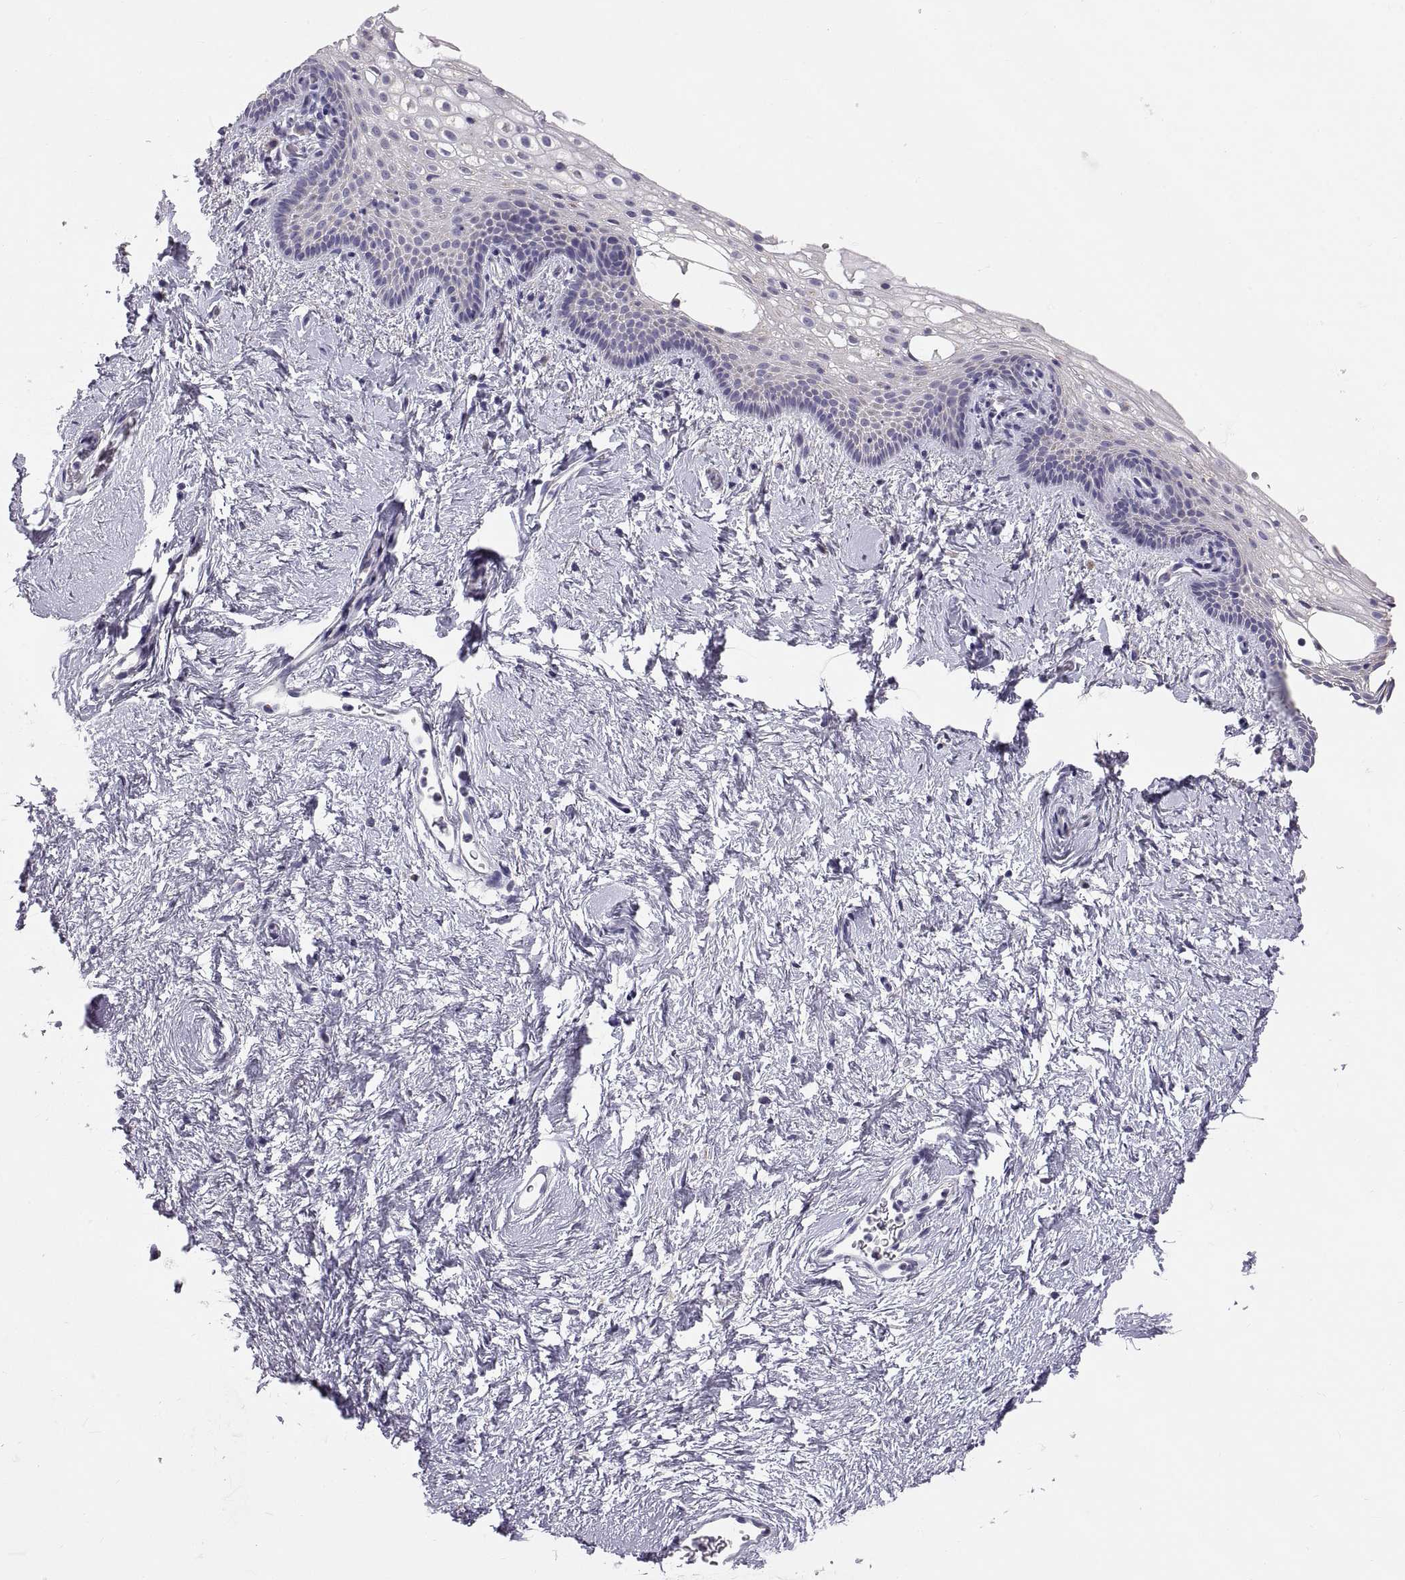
{"staining": {"intensity": "negative", "quantity": "none", "location": "none"}, "tissue": "vagina", "cell_type": "Squamous epithelial cells", "image_type": "normal", "snomed": [{"axis": "morphology", "description": "Normal tissue, NOS"}, {"axis": "topography", "description": "Vagina"}], "caption": "IHC micrograph of normal vagina stained for a protein (brown), which displays no expression in squamous epithelial cells. Nuclei are stained in blue.", "gene": "TNNC1", "patient": {"sex": "female", "age": 61}}